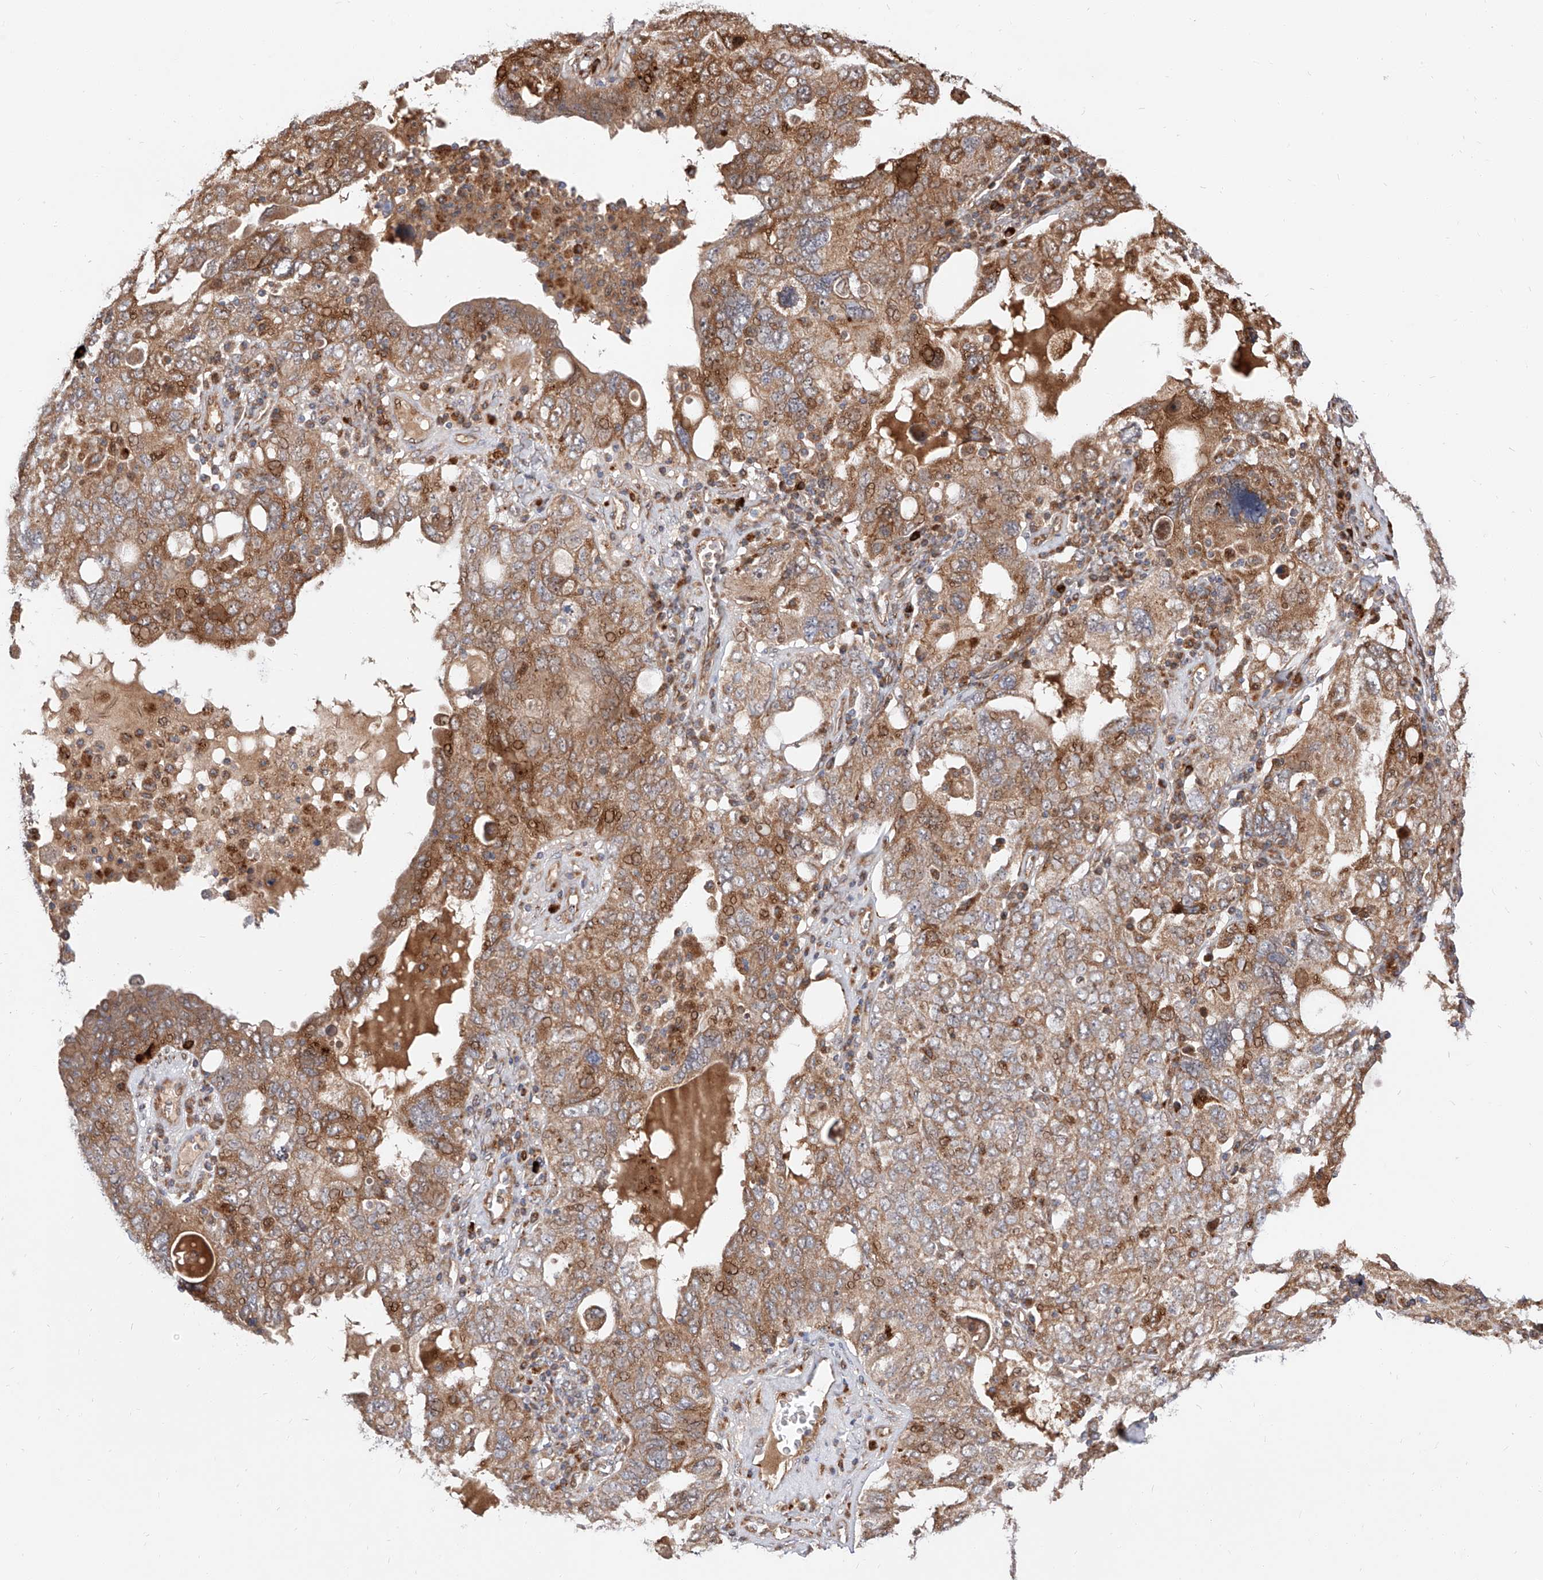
{"staining": {"intensity": "moderate", "quantity": ">75%", "location": "cytoplasmic/membranous,nuclear"}, "tissue": "ovarian cancer", "cell_type": "Tumor cells", "image_type": "cancer", "snomed": [{"axis": "morphology", "description": "Carcinoma, endometroid"}, {"axis": "topography", "description": "Ovary"}], "caption": "A high-resolution photomicrograph shows IHC staining of ovarian cancer, which reveals moderate cytoplasmic/membranous and nuclear expression in approximately >75% of tumor cells. The protein of interest is shown in brown color, while the nuclei are stained blue.", "gene": "DIRAS3", "patient": {"sex": "female", "age": 62}}